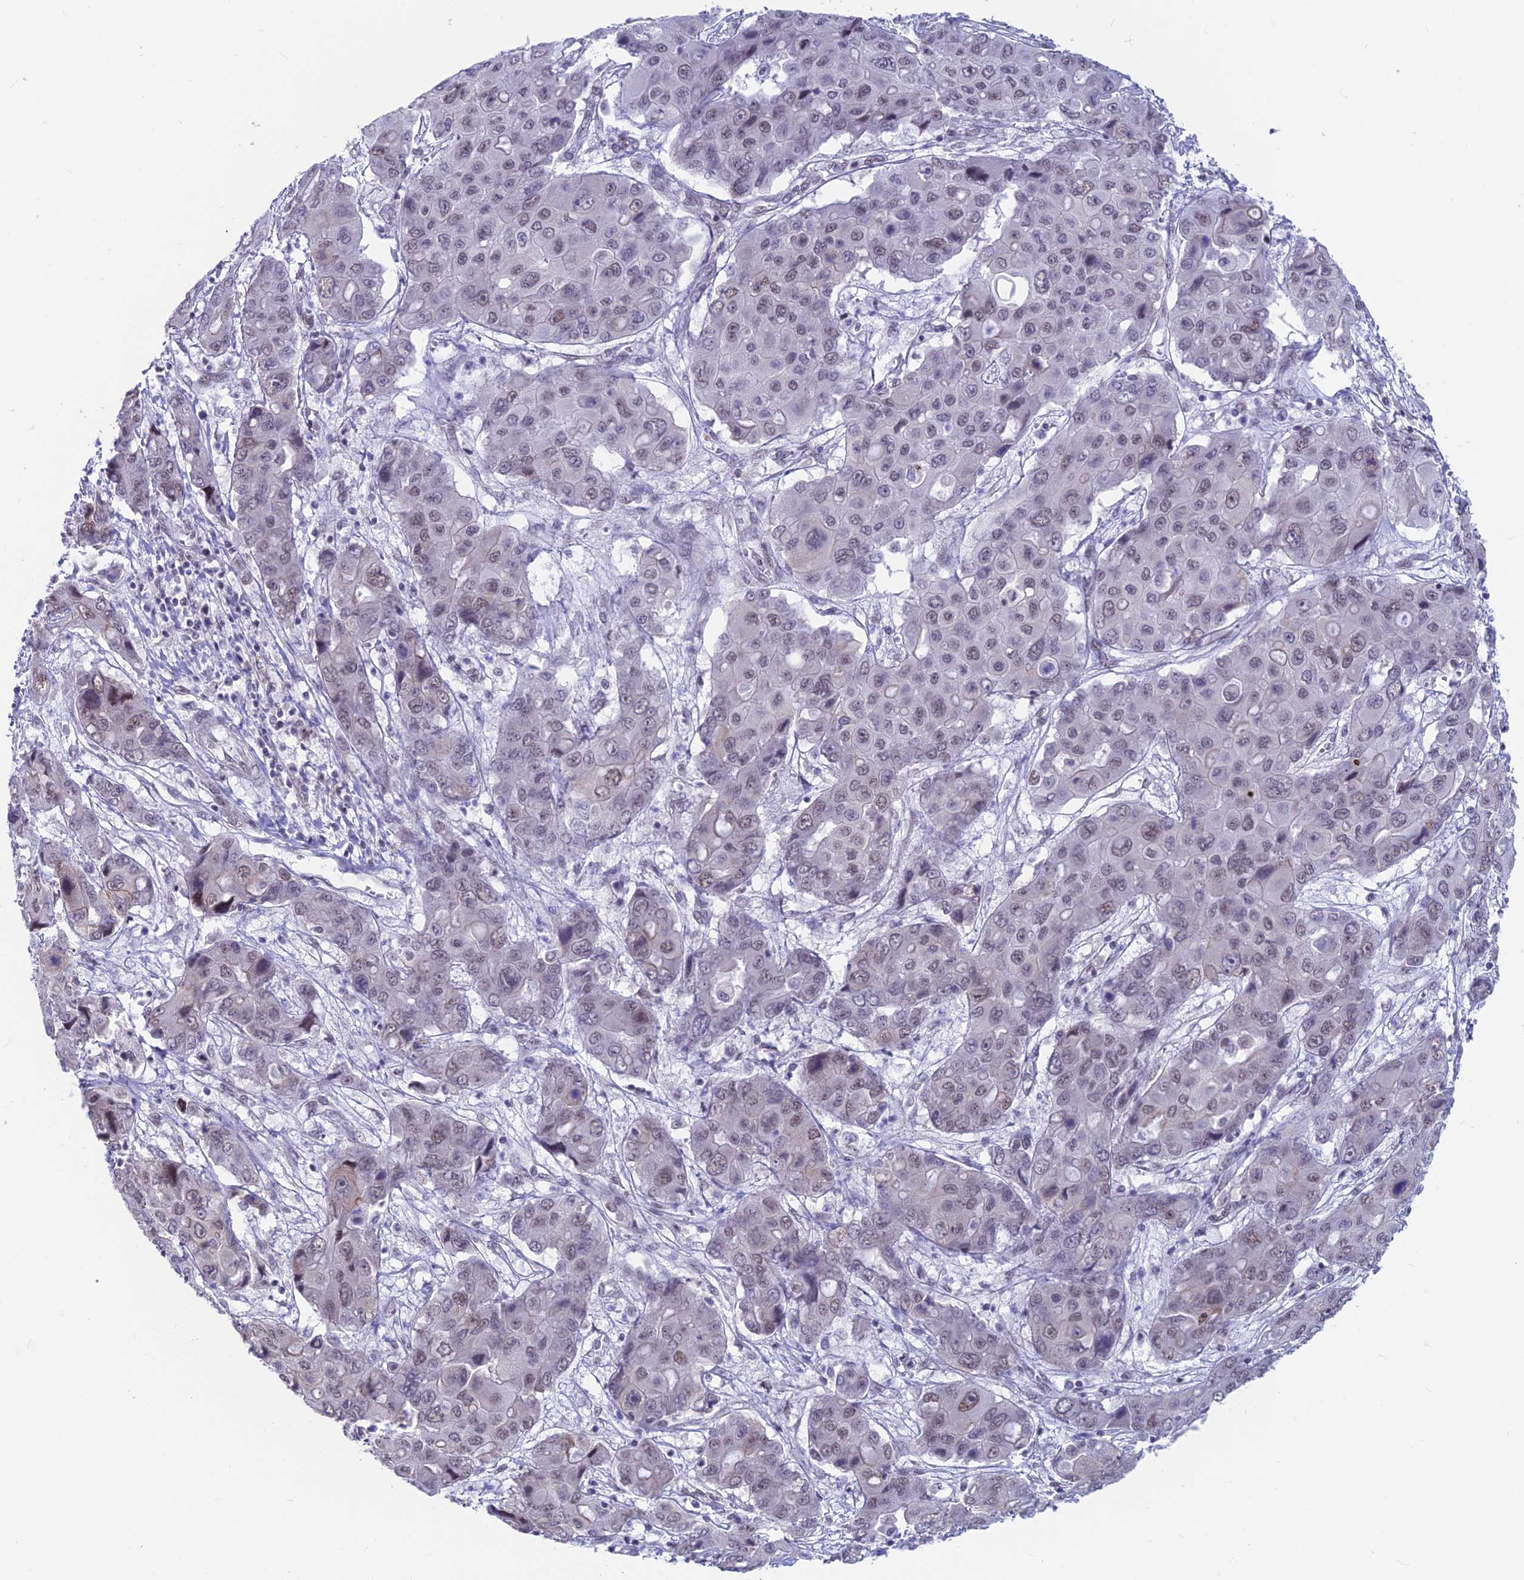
{"staining": {"intensity": "weak", "quantity": "25%-75%", "location": "nuclear"}, "tissue": "liver cancer", "cell_type": "Tumor cells", "image_type": "cancer", "snomed": [{"axis": "morphology", "description": "Cholangiocarcinoma"}, {"axis": "topography", "description": "Liver"}], "caption": "DAB immunohistochemical staining of human liver cholangiocarcinoma exhibits weak nuclear protein positivity in approximately 25%-75% of tumor cells. (brown staining indicates protein expression, while blue staining denotes nuclei).", "gene": "SRSF5", "patient": {"sex": "male", "age": 67}}